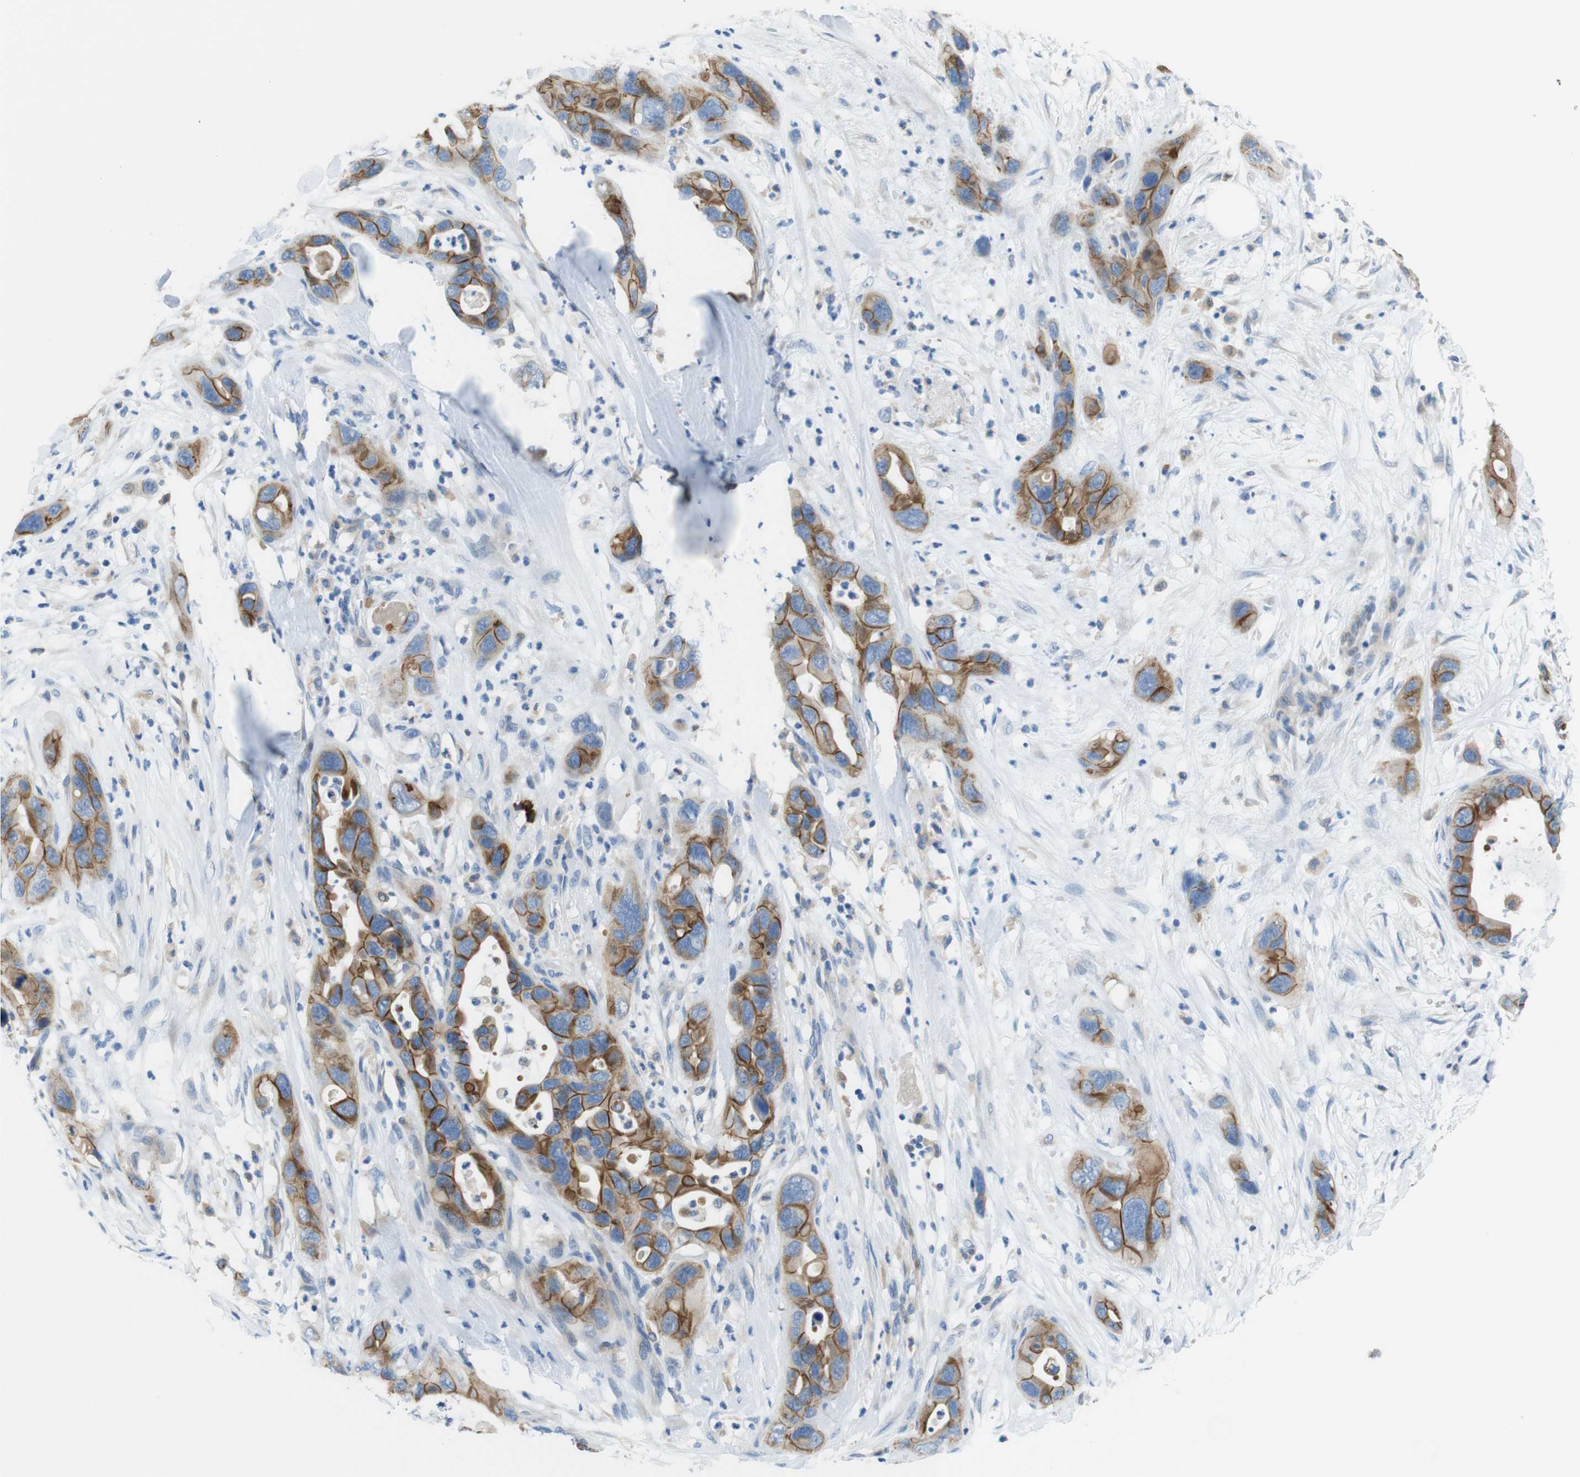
{"staining": {"intensity": "moderate", "quantity": ">75%", "location": "cytoplasmic/membranous"}, "tissue": "pancreatic cancer", "cell_type": "Tumor cells", "image_type": "cancer", "snomed": [{"axis": "morphology", "description": "Adenocarcinoma, NOS"}, {"axis": "topography", "description": "Pancreas"}], "caption": "Pancreatic adenocarcinoma stained with a protein marker displays moderate staining in tumor cells.", "gene": "CLMN", "patient": {"sex": "female", "age": 71}}